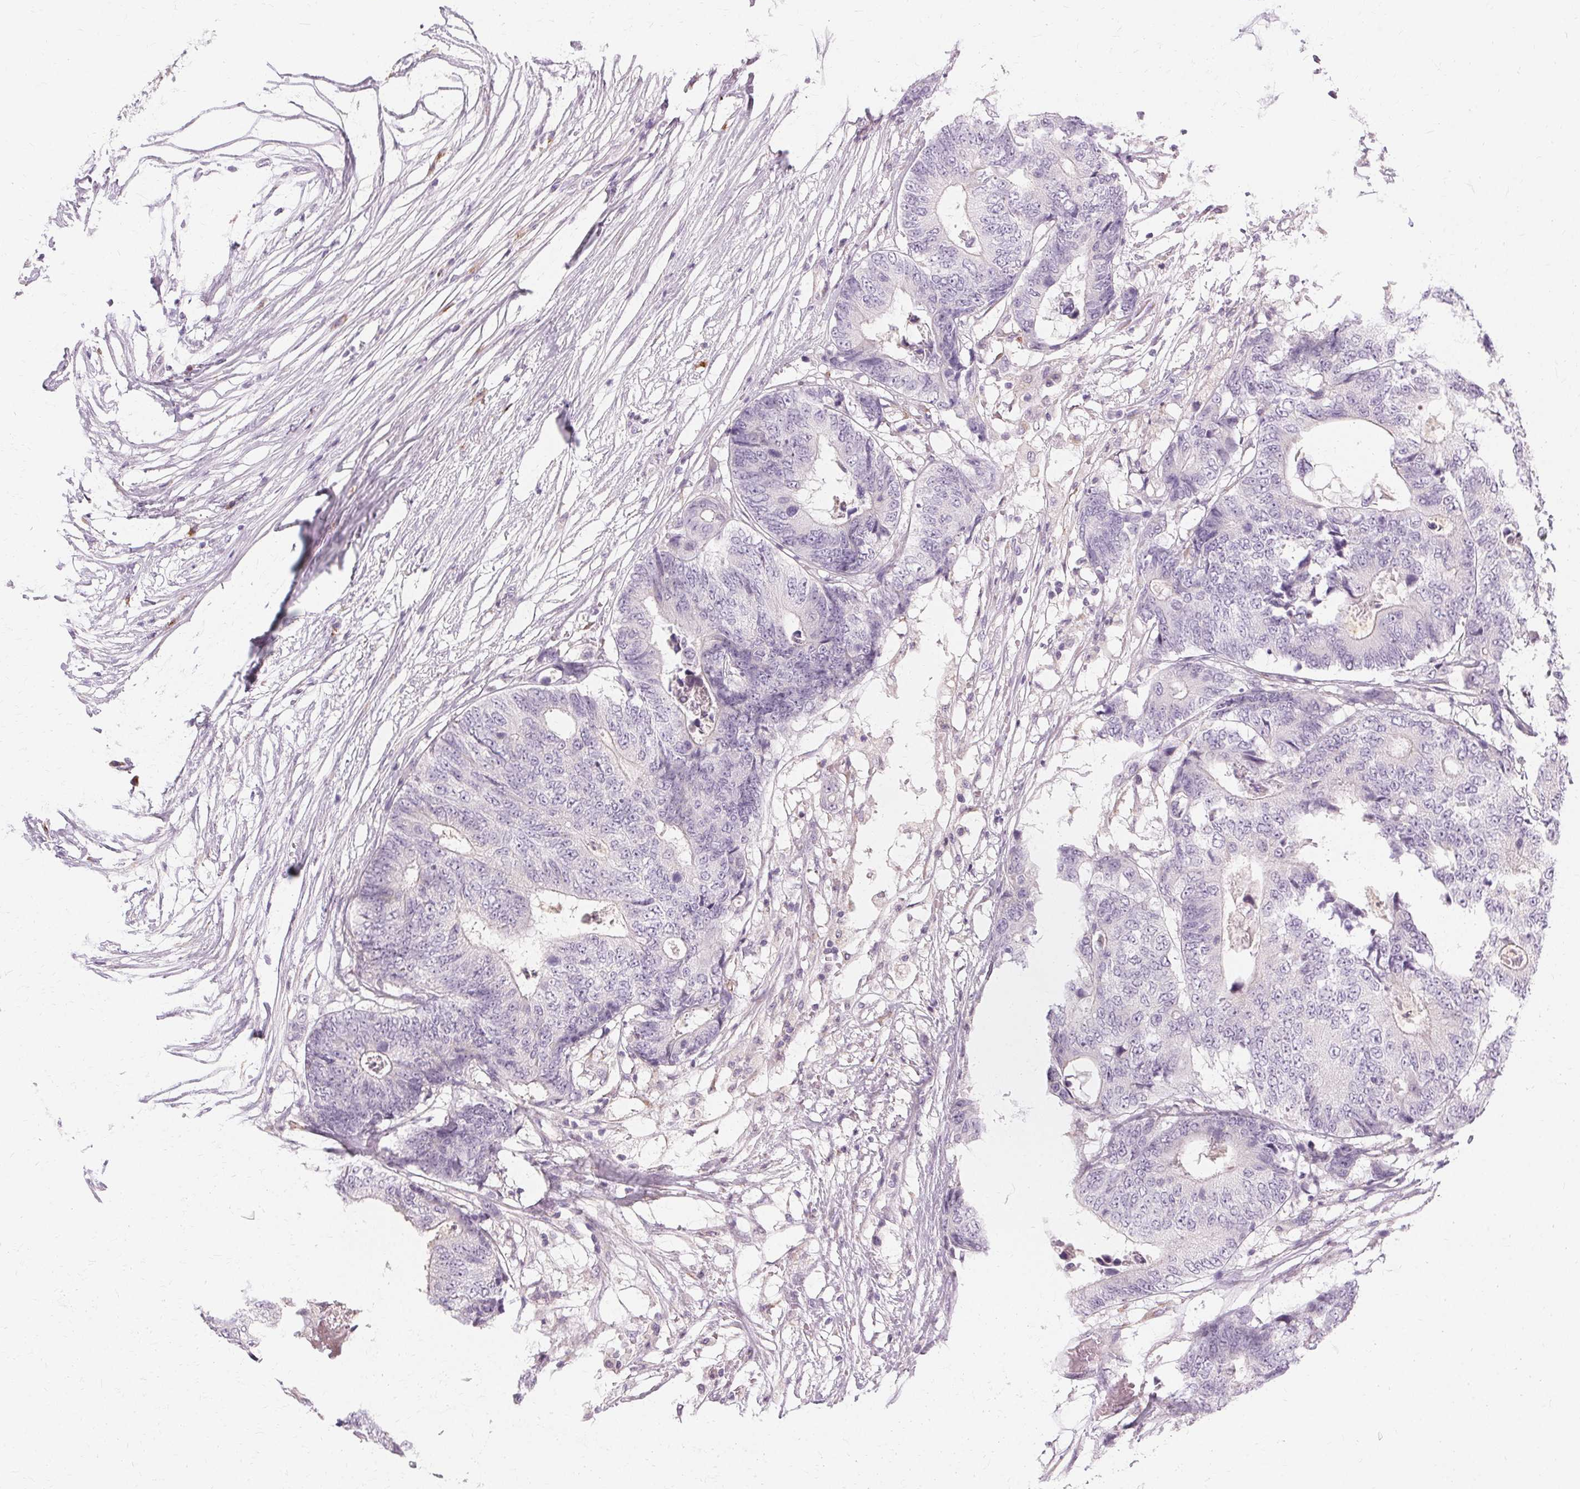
{"staining": {"intensity": "negative", "quantity": "none", "location": "none"}, "tissue": "colorectal cancer", "cell_type": "Tumor cells", "image_type": "cancer", "snomed": [{"axis": "morphology", "description": "Adenocarcinoma, NOS"}, {"axis": "topography", "description": "Colon"}], "caption": "Tumor cells show no significant protein positivity in adenocarcinoma (colorectal).", "gene": "FCRL3", "patient": {"sex": "female", "age": 48}}